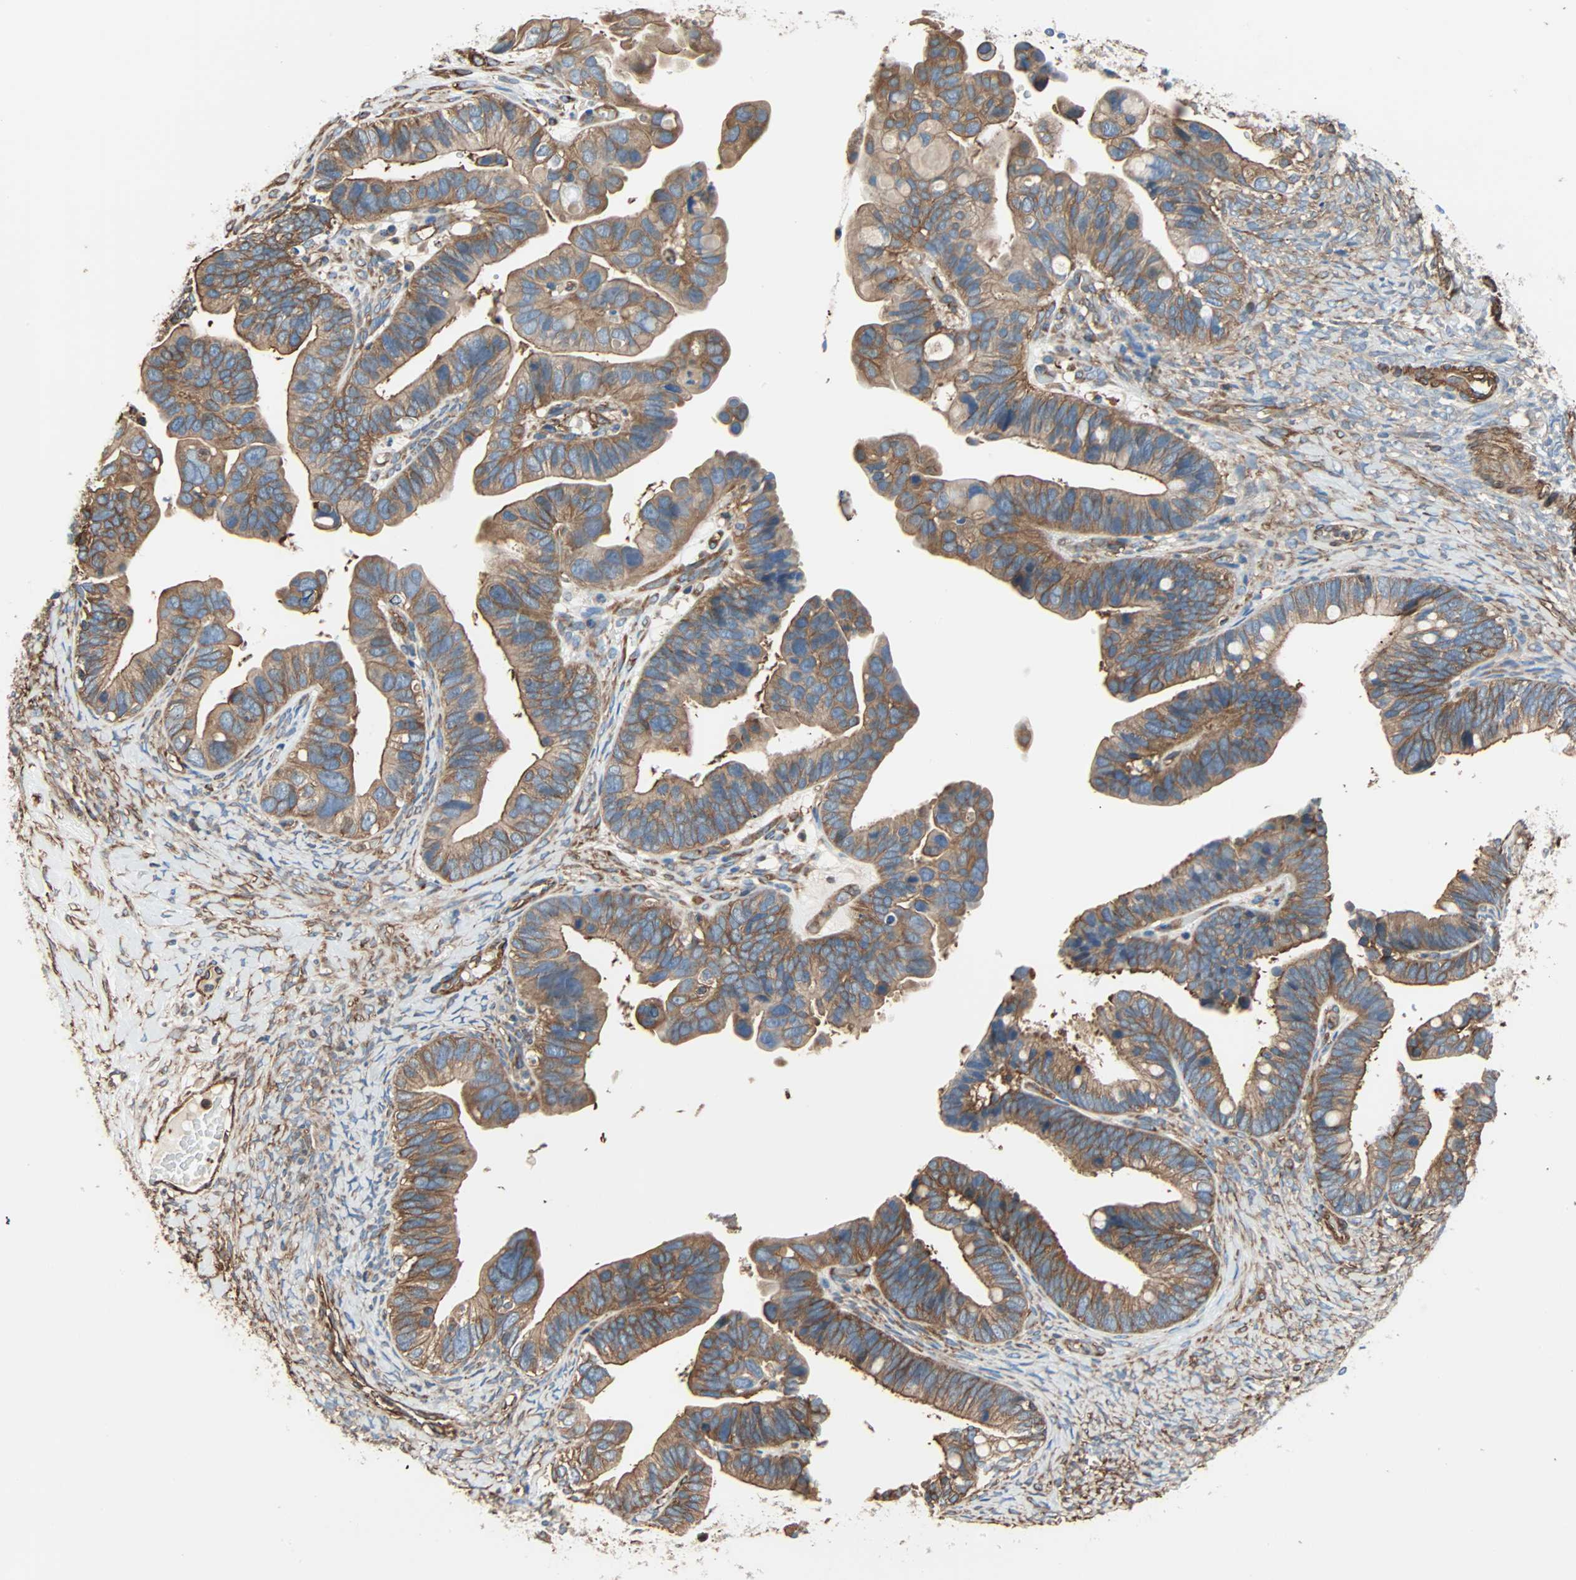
{"staining": {"intensity": "moderate", "quantity": ">75%", "location": "cytoplasmic/membranous"}, "tissue": "ovarian cancer", "cell_type": "Tumor cells", "image_type": "cancer", "snomed": [{"axis": "morphology", "description": "Cystadenocarcinoma, serous, NOS"}, {"axis": "topography", "description": "Ovary"}], "caption": "Brown immunohistochemical staining in serous cystadenocarcinoma (ovarian) displays moderate cytoplasmic/membranous staining in approximately >75% of tumor cells. The staining was performed using DAB (3,3'-diaminobenzidine), with brown indicating positive protein expression. Nuclei are stained blue with hematoxylin.", "gene": "GALNT10", "patient": {"sex": "female", "age": 56}}